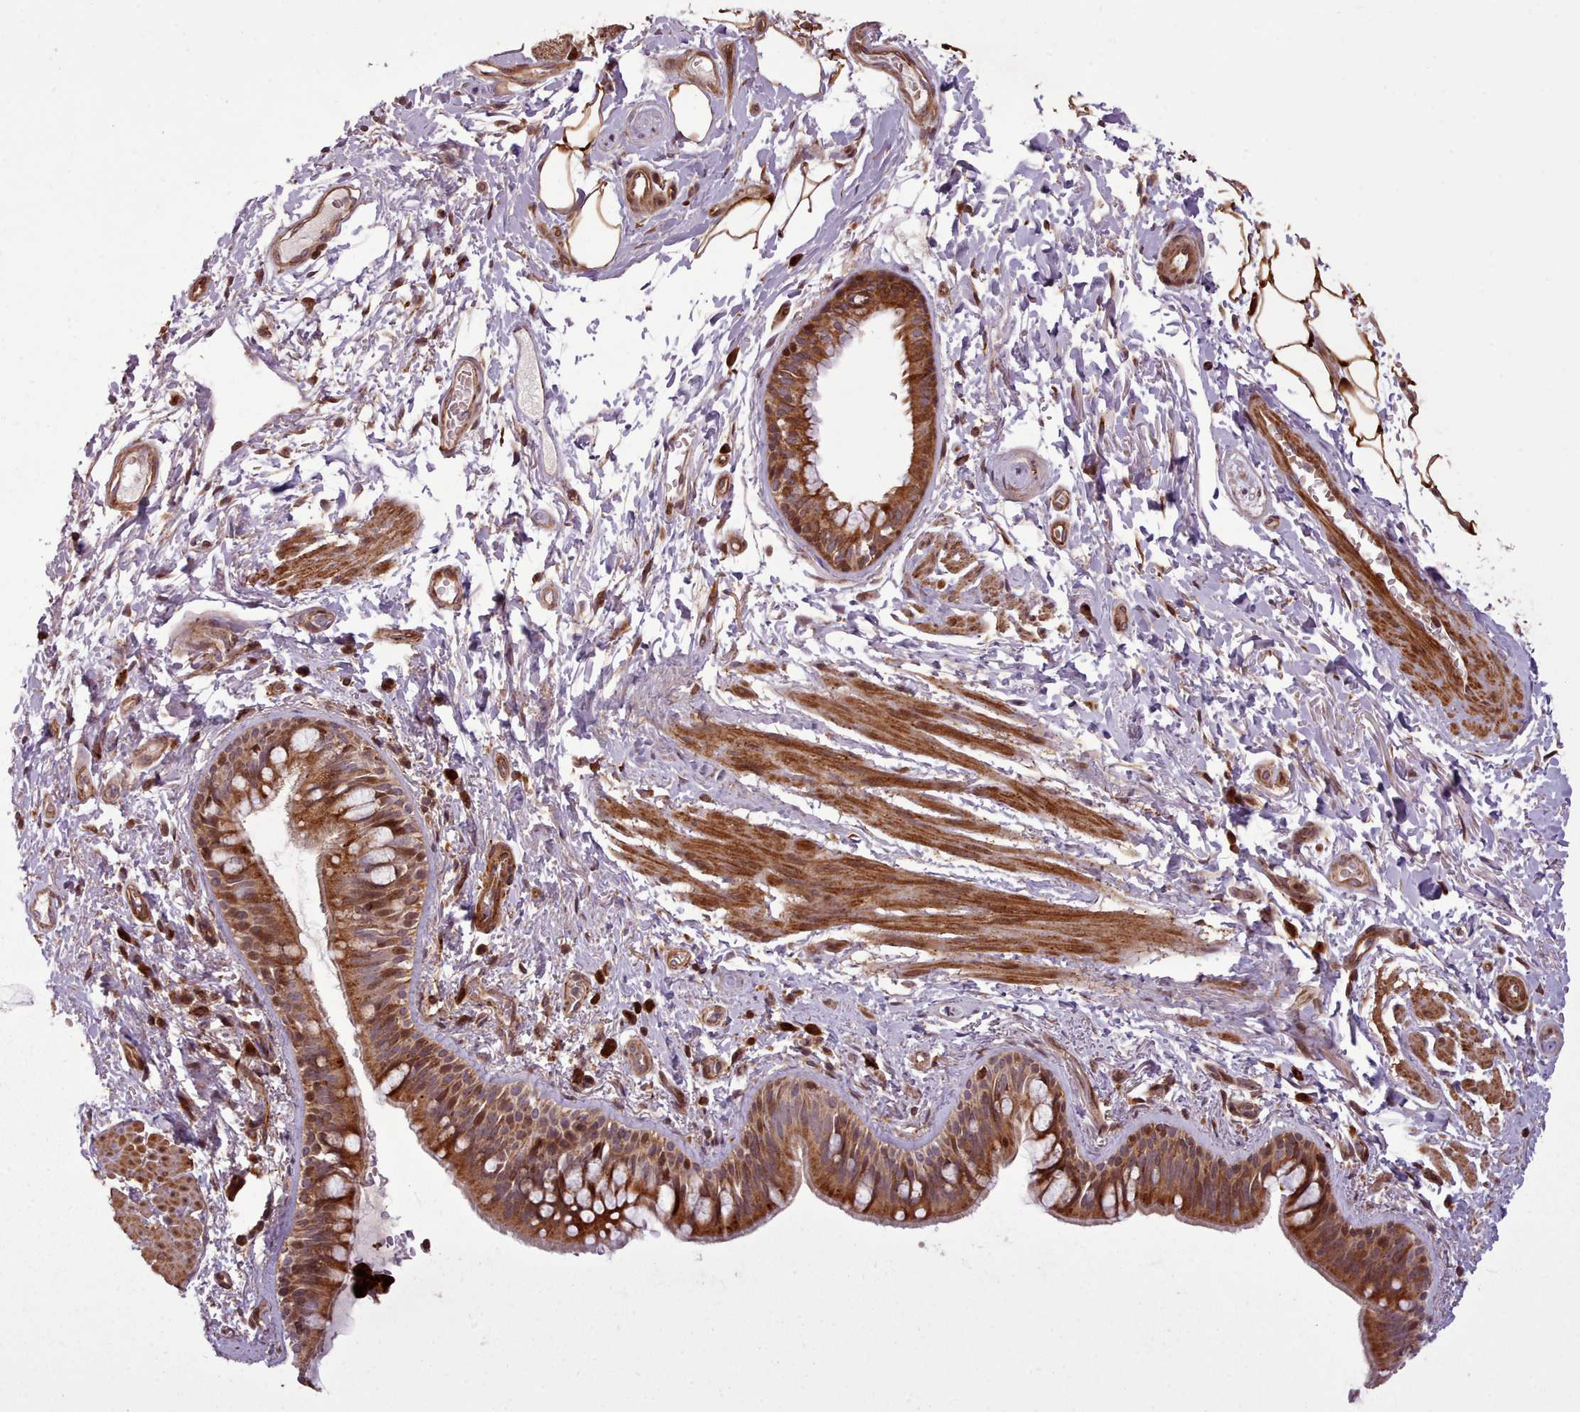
{"staining": {"intensity": "strong", "quantity": ">75%", "location": "cytoplasmic/membranous,nuclear"}, "tissue": "bronchus", "cell_type": "Respiratory epithelial cells", "image_type": "normal", "snomed": [{"axis": "morphology", "description": "Normal tissue, NOS"}, {"axis": "topography", "description": "Lymph node"}, {"axis": "topography", "description": "Cartilage tissue"}, {"axis": "topography", "description": "Bronchus"}], "caption": "Immunohistochemical staining of benign bronchus reveals strong cytoplasmic/membranous,nuclear protein expression in approximately >75% of respiratory epithelial cells.", "gene": "NLRP7", "patient": {"sex": "female", "age": 70}}